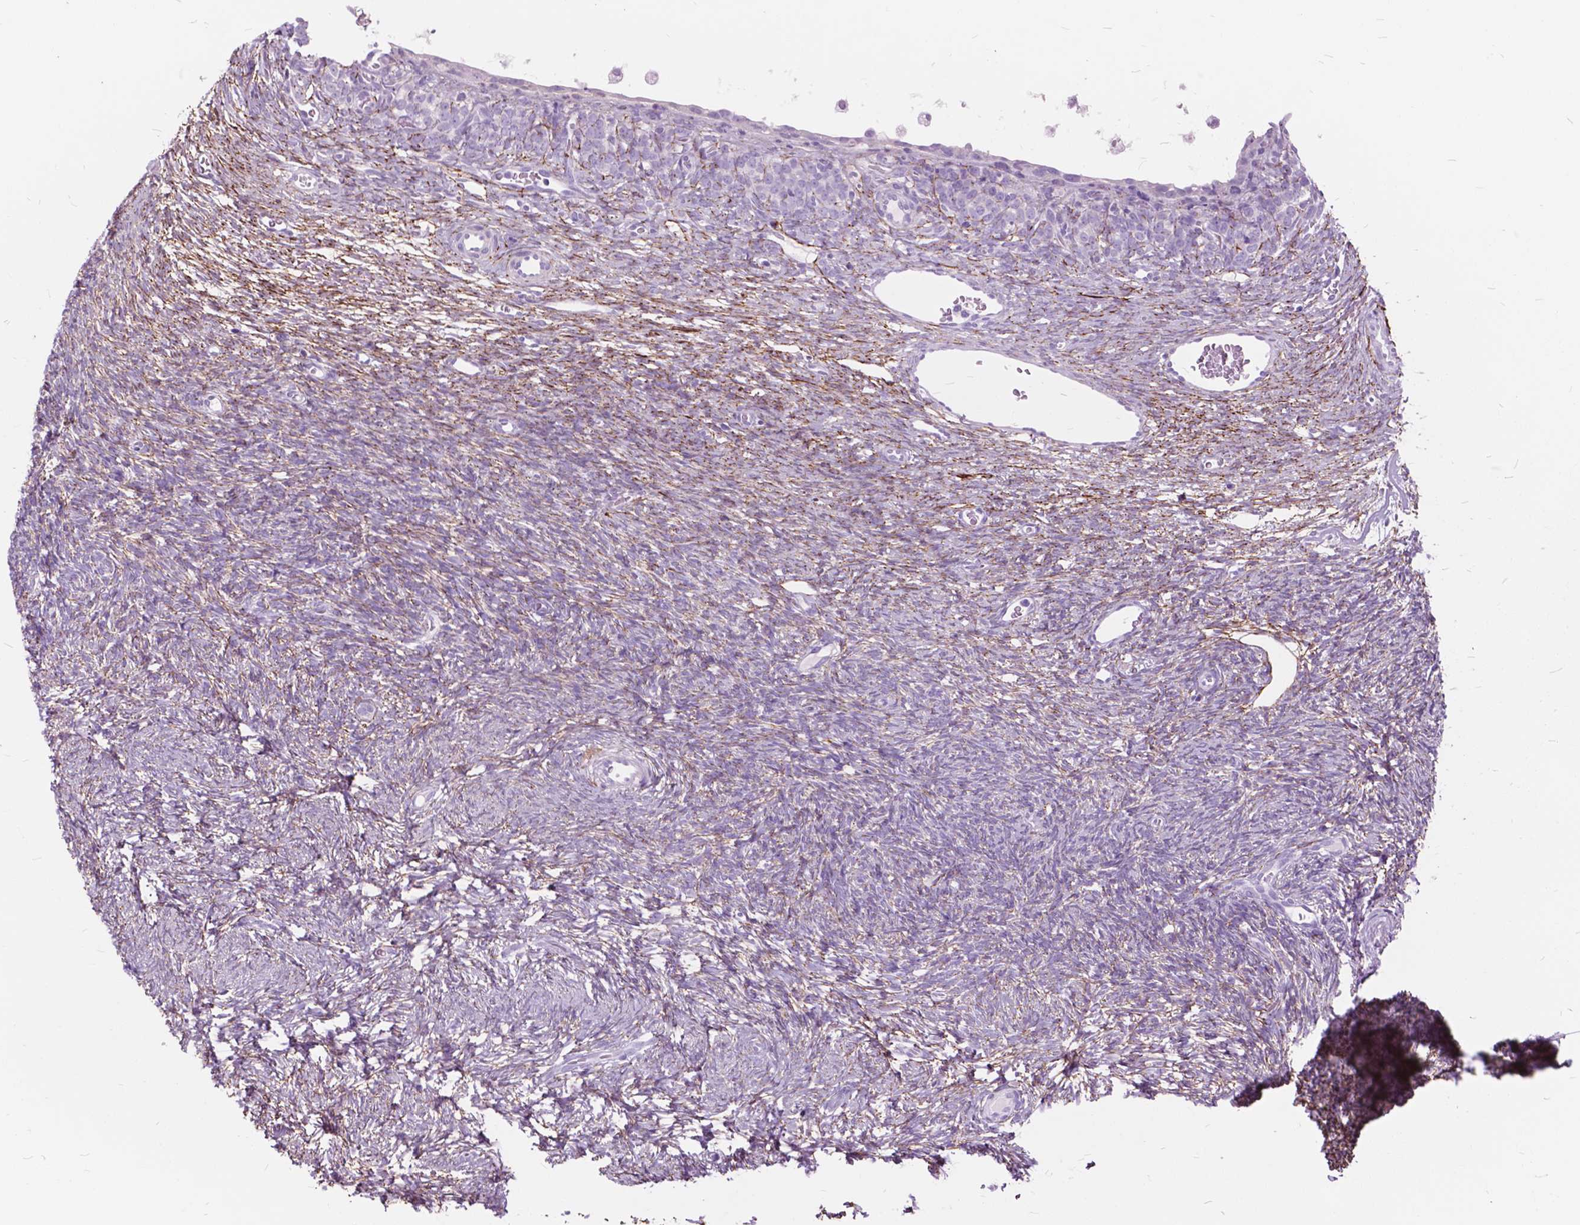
{"staining": {"intensity": "moderate", "quantity": "<25%", "location": "cytoplasmic/membranous"}, "tissue": "ovary", "cell_type": "Follicle cells", "image_type": "normal", "snomed": [{"axis": "morphology", "description": "Normal tissue, NOS"}, {"axis": "topography", "description": "Ovary"}], "caption": "IHC micrograph of benign human ovary stained for a protein (brown), which demonstrates low levels of moderate cytoplasmic/membranous expression in about <25% of follicle cells.", "gene": "GDF9", "patient": {"sex": "female", "age": 34}}